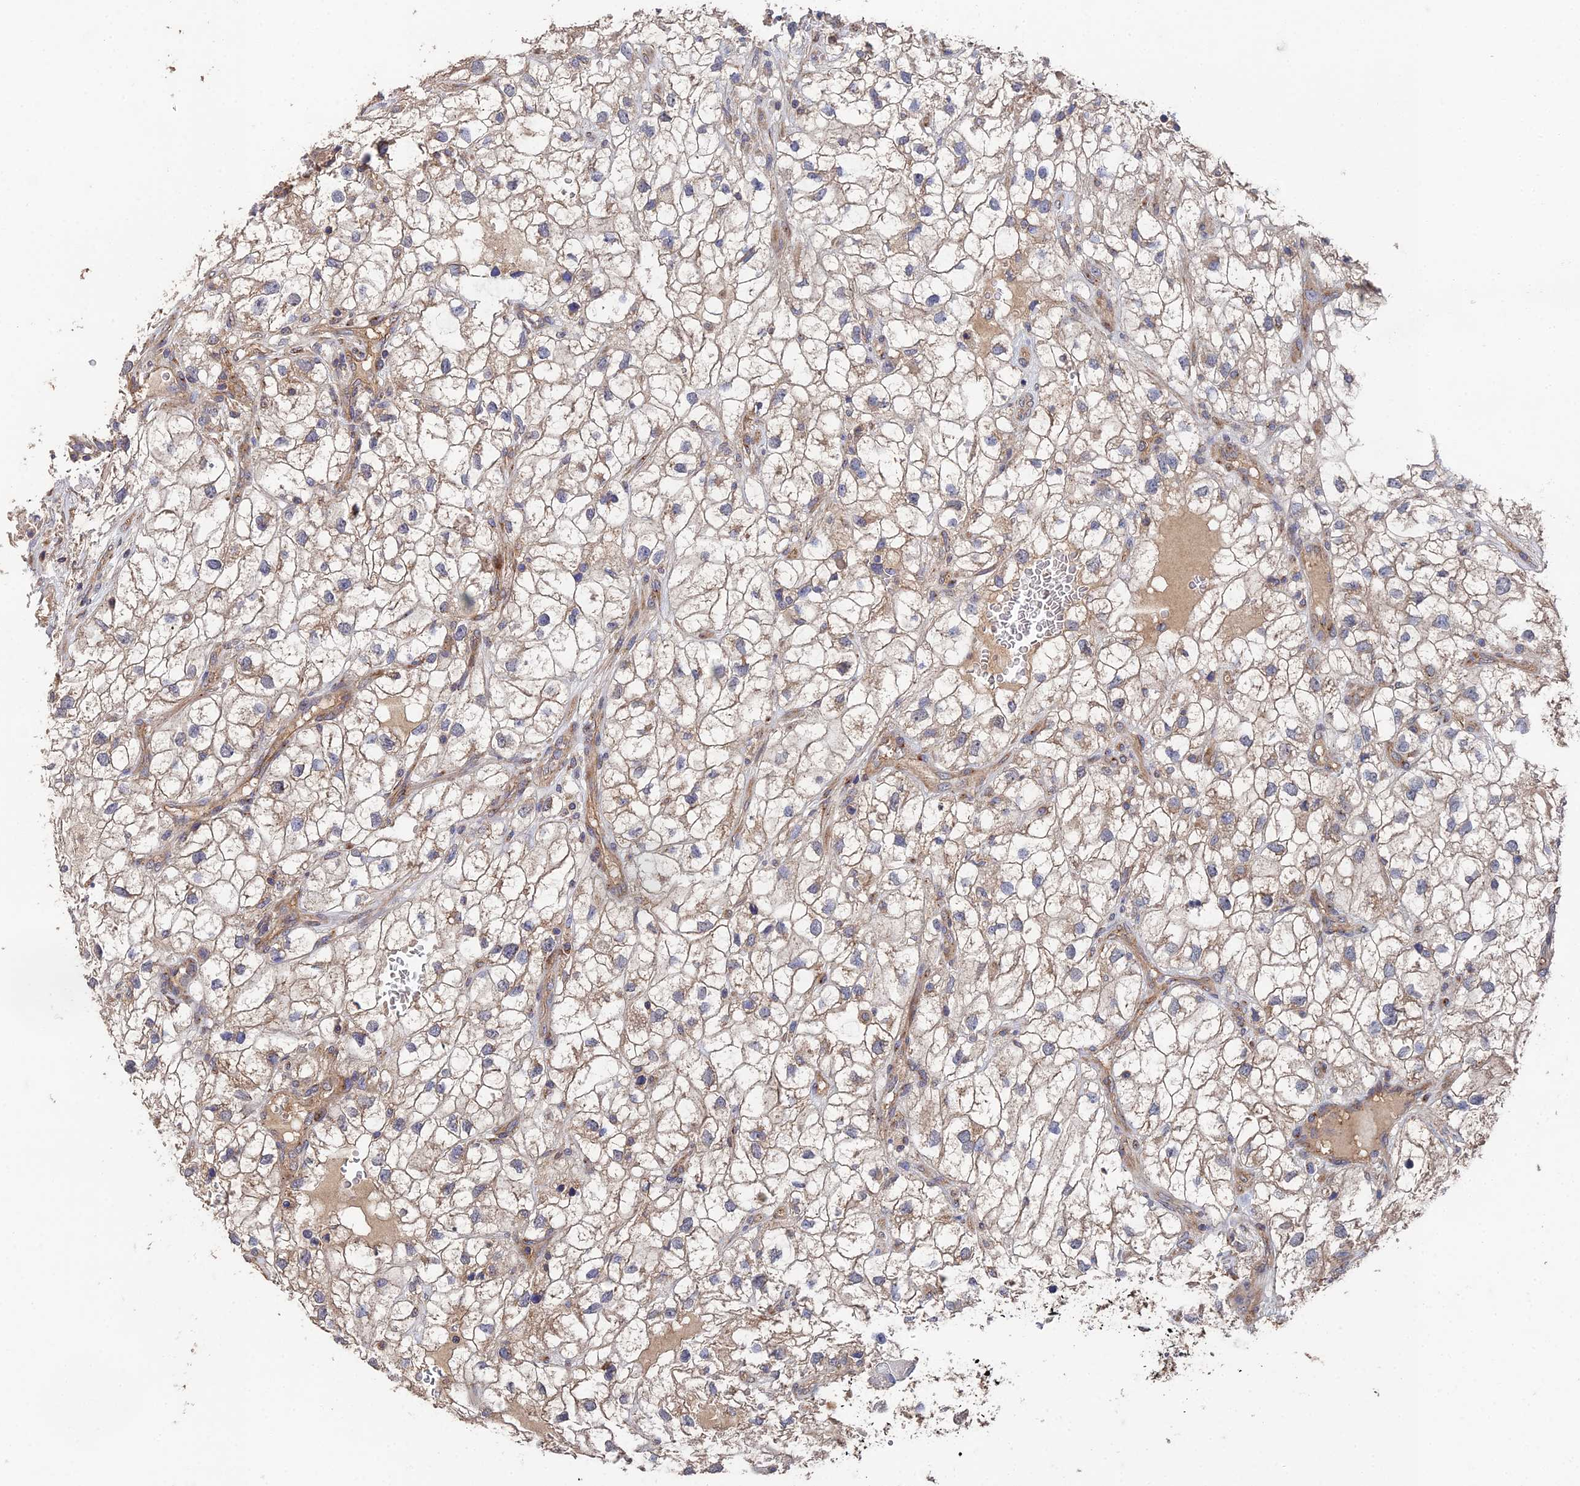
{"staining": {"intensity": "weak", "quantity": ">75%", "location": "cytoplasmic/membranous"}, "tissue": "renal cancer", "cell_type": "Tumor cells", "image_type": "cancer", "snomed": [{"axis": "morphology", "description": "Adenocarcinoma, NOS"}, {"axis": "topography", "description": "Kidney"}], "caption": "This micrograph displays adenocarcinoma (renal) stained with IHC to label a protein in brown. The cytoplasmic/membranous of tumor cells show weak positivity for the protein. Nuclei are counter-stained blue.", "gene": "SPANXN4", "patient": {"sex": "male", "age": 59}}